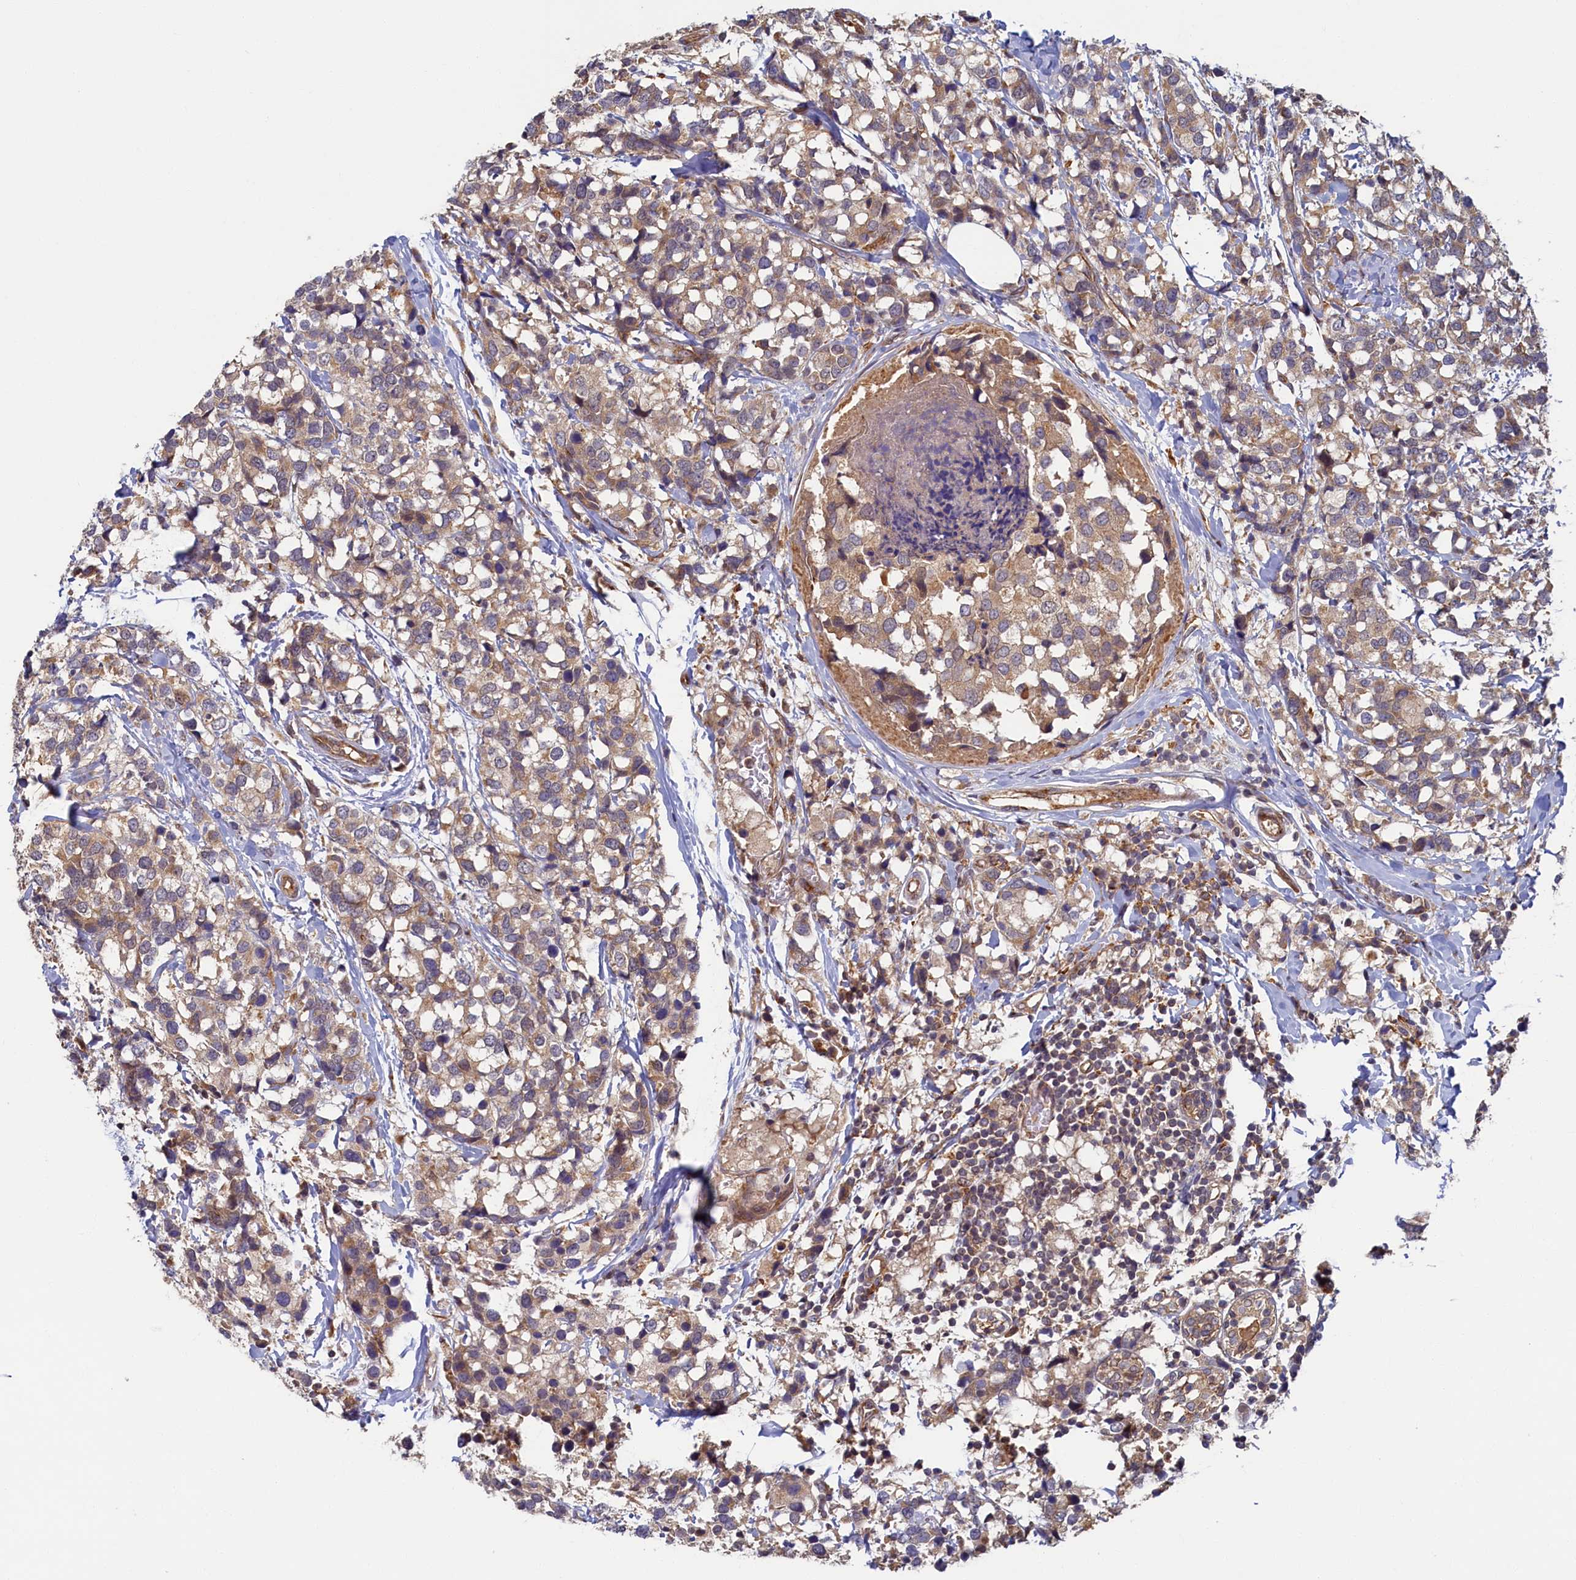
{"staining": {"intensity": "moderate", "quantity": ">75%", "location": "cytoplasmic/membranous"}, "tissue": "breast cancer", "cell_type": "Tumor cells", "image_type": "cancer", "snomed": [{"axis": "morphology", "description": "Lobular carcinoma"}, {"axis": "topography", "description": "Breast"}], "caption": "The micrograph demonstrates a brown stain indicating the presence of a protein in the cytoplasmic/membranous of tumor cells in breast lobular carcinoma.", "gene": "STX12", "patient": {"sex": "female", "age": 59}}